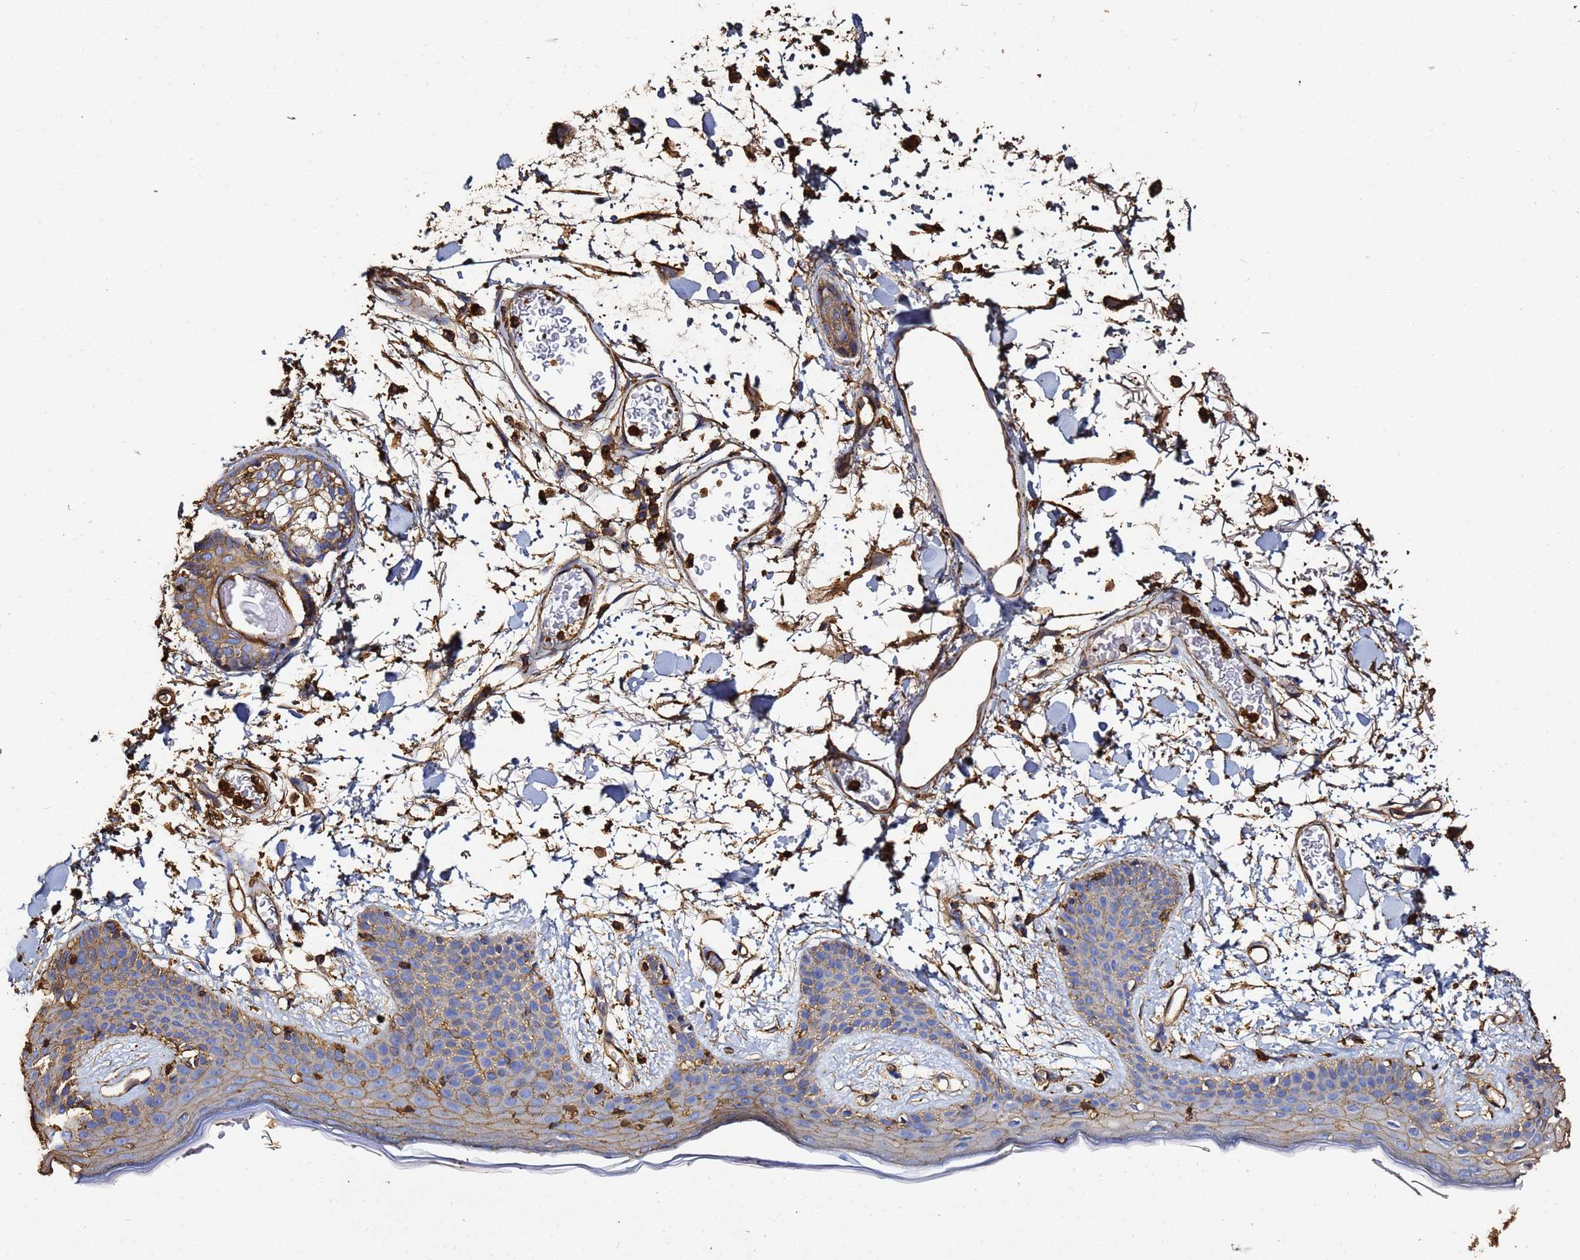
{"staining": {"intensity": "moderate", "quantity": ">75%", "location": "cytoplasmic/membranous"}, "tissue": "skin", "cell_type": "Fibroblasts", "image_type": "normal", "snomed": [{"axis": "morphology", "description": "Normal tissue, NOS"}, {"axis": "topography", "description": "Skin"}], "caption": "Immunohistochemistry (DAB) staining of unremarkable human skin shows moderate cytoplasmic/membranous protein expression in about >75% of fibroblasts. (DAB (3,3'-diaminobenzidine) = brown stain, brightfield microscopy at high magnification).", "gene": "ACTA1", "patient": {"sex": "male", "age": 79}}